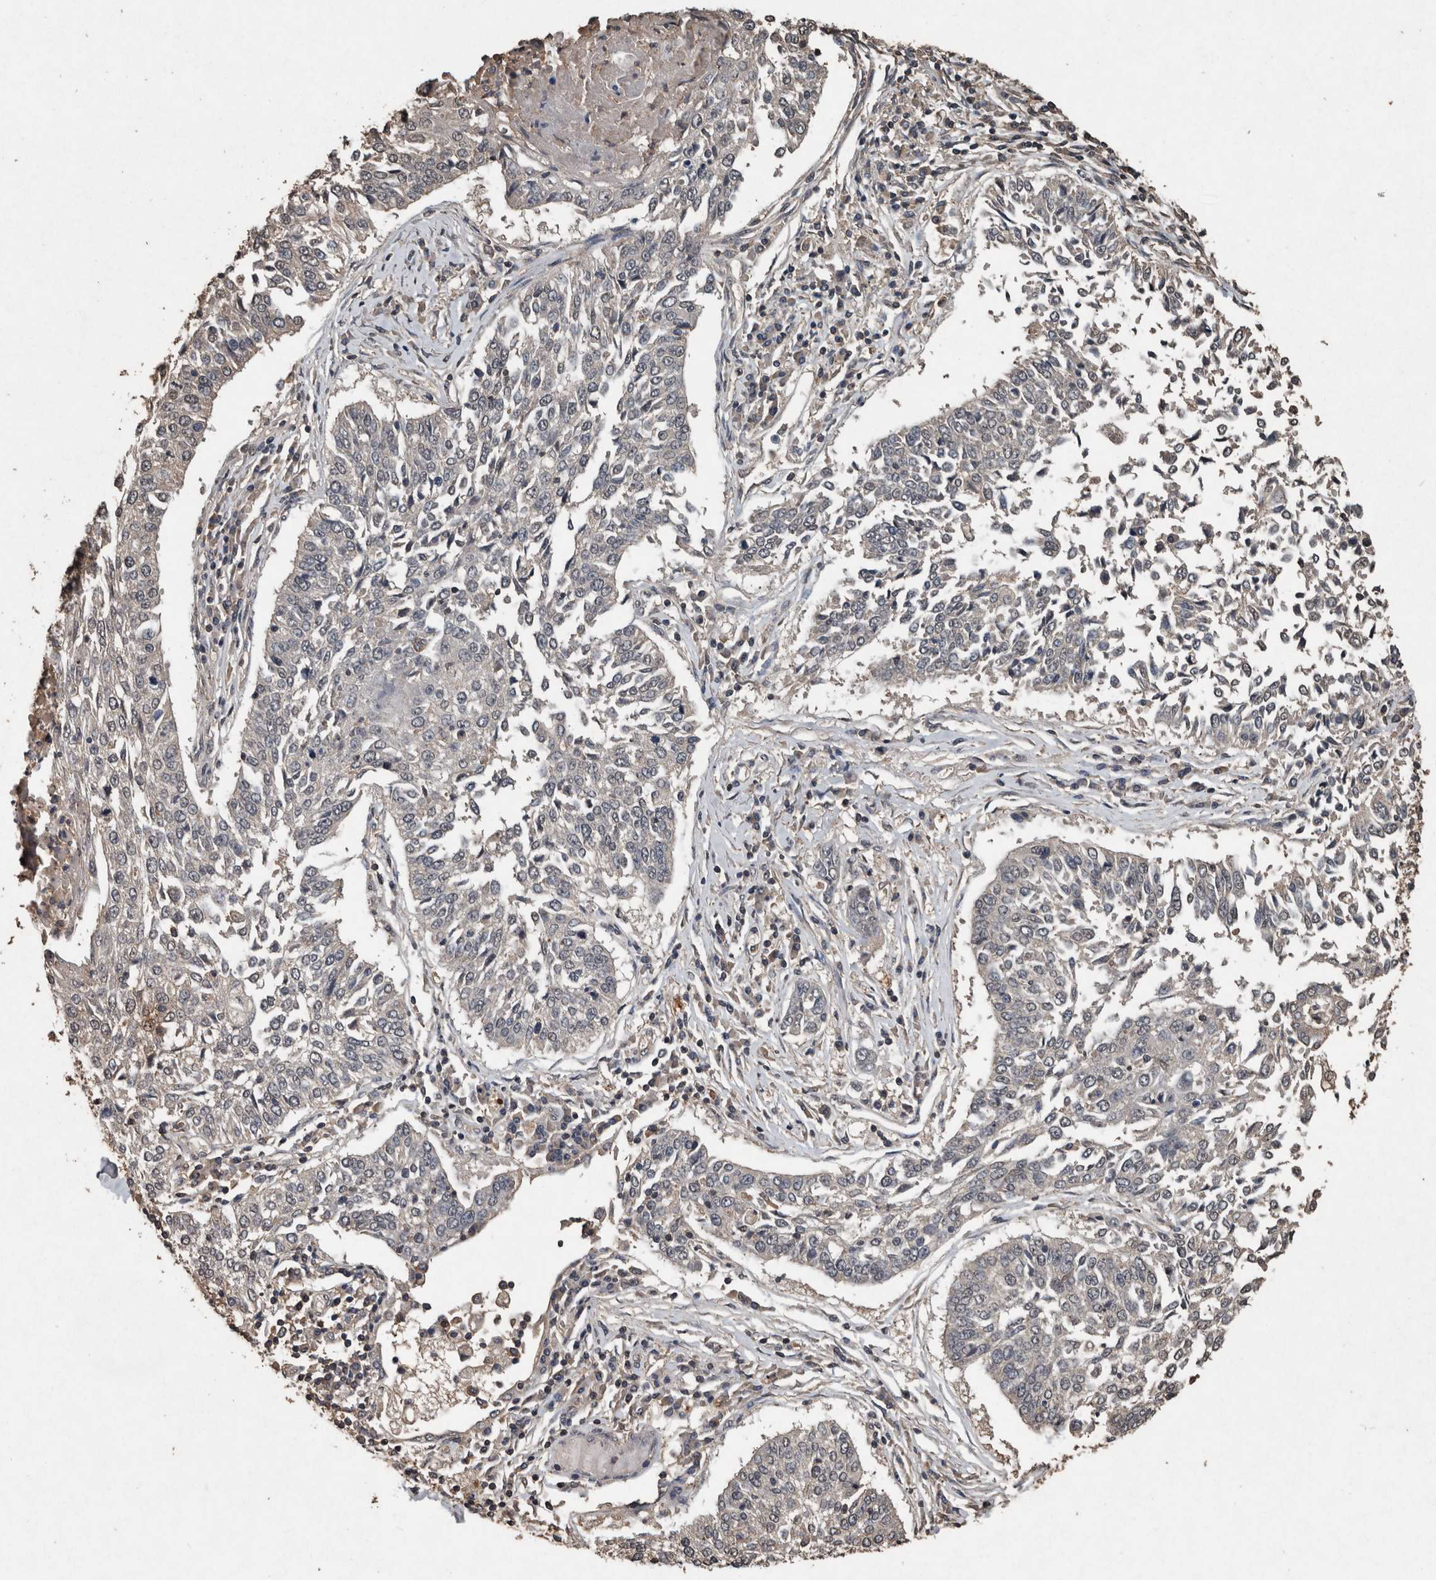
{"staining": {"intensity": "negative", "quantity": "none", "location": "none"}, "tissue": "lung cancer", "cell_type": "Tumor cells", "image_type": "cancer", "snomed": [{"axis": "morphology", "description": "Normal tissue, NOS"}, {"axis": "morphology", "description": "Squamous cell carcinoma, NOS"}, {"axis": "topography", "description": "Cartilage tissue"}, {"axis": "topography", "description": "Lung"}, {"axis": "topography", "description": "Peripheral nerve tissue"}], "caption": "This is an immunohistochemistry (IHC) image of human lung cancer. There is no expression in tumor cells.", "gene": "FGFRL1", "patient": {"sex": "female", "age": 49}}